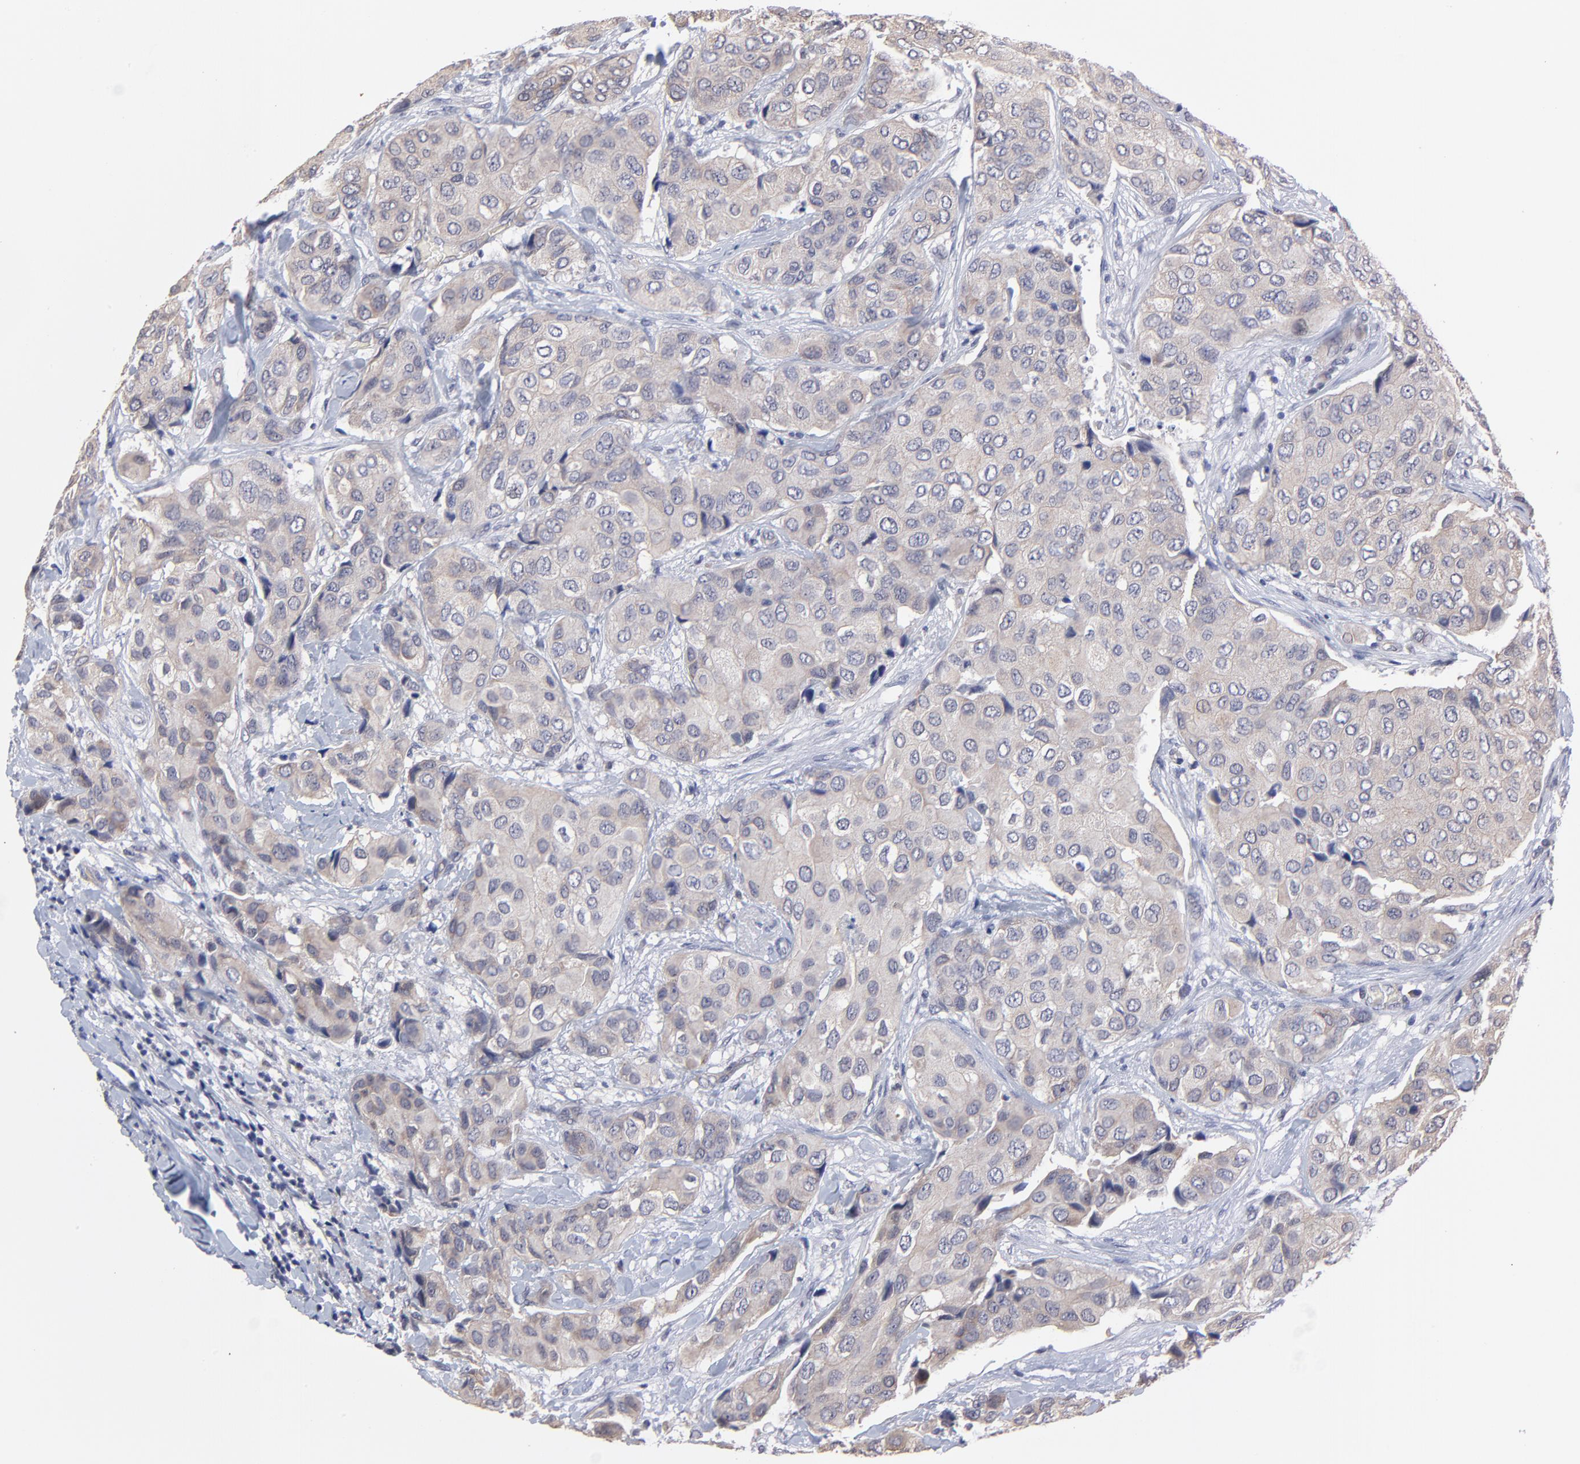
{"staining": {"intensity": "weak", "quantity": ">75%", "location": "cytoplasmic/membranous"}, "tissue": "breast cancer", "cell_type": "Tumor cells", "image_type": "cancer", "snomed": [{"axis": "morphology", "description": "Duct carcinoma"}, {"axis": "topography", "description": "Breast"}], "caption": "The micrograph shows a brown stain indicating the presence of a protein in the cytoplasmic/membranous of tumor cells in breast cancer.", "gene": "FBXO8", "patient": {"sex": "female", "age": 68}}